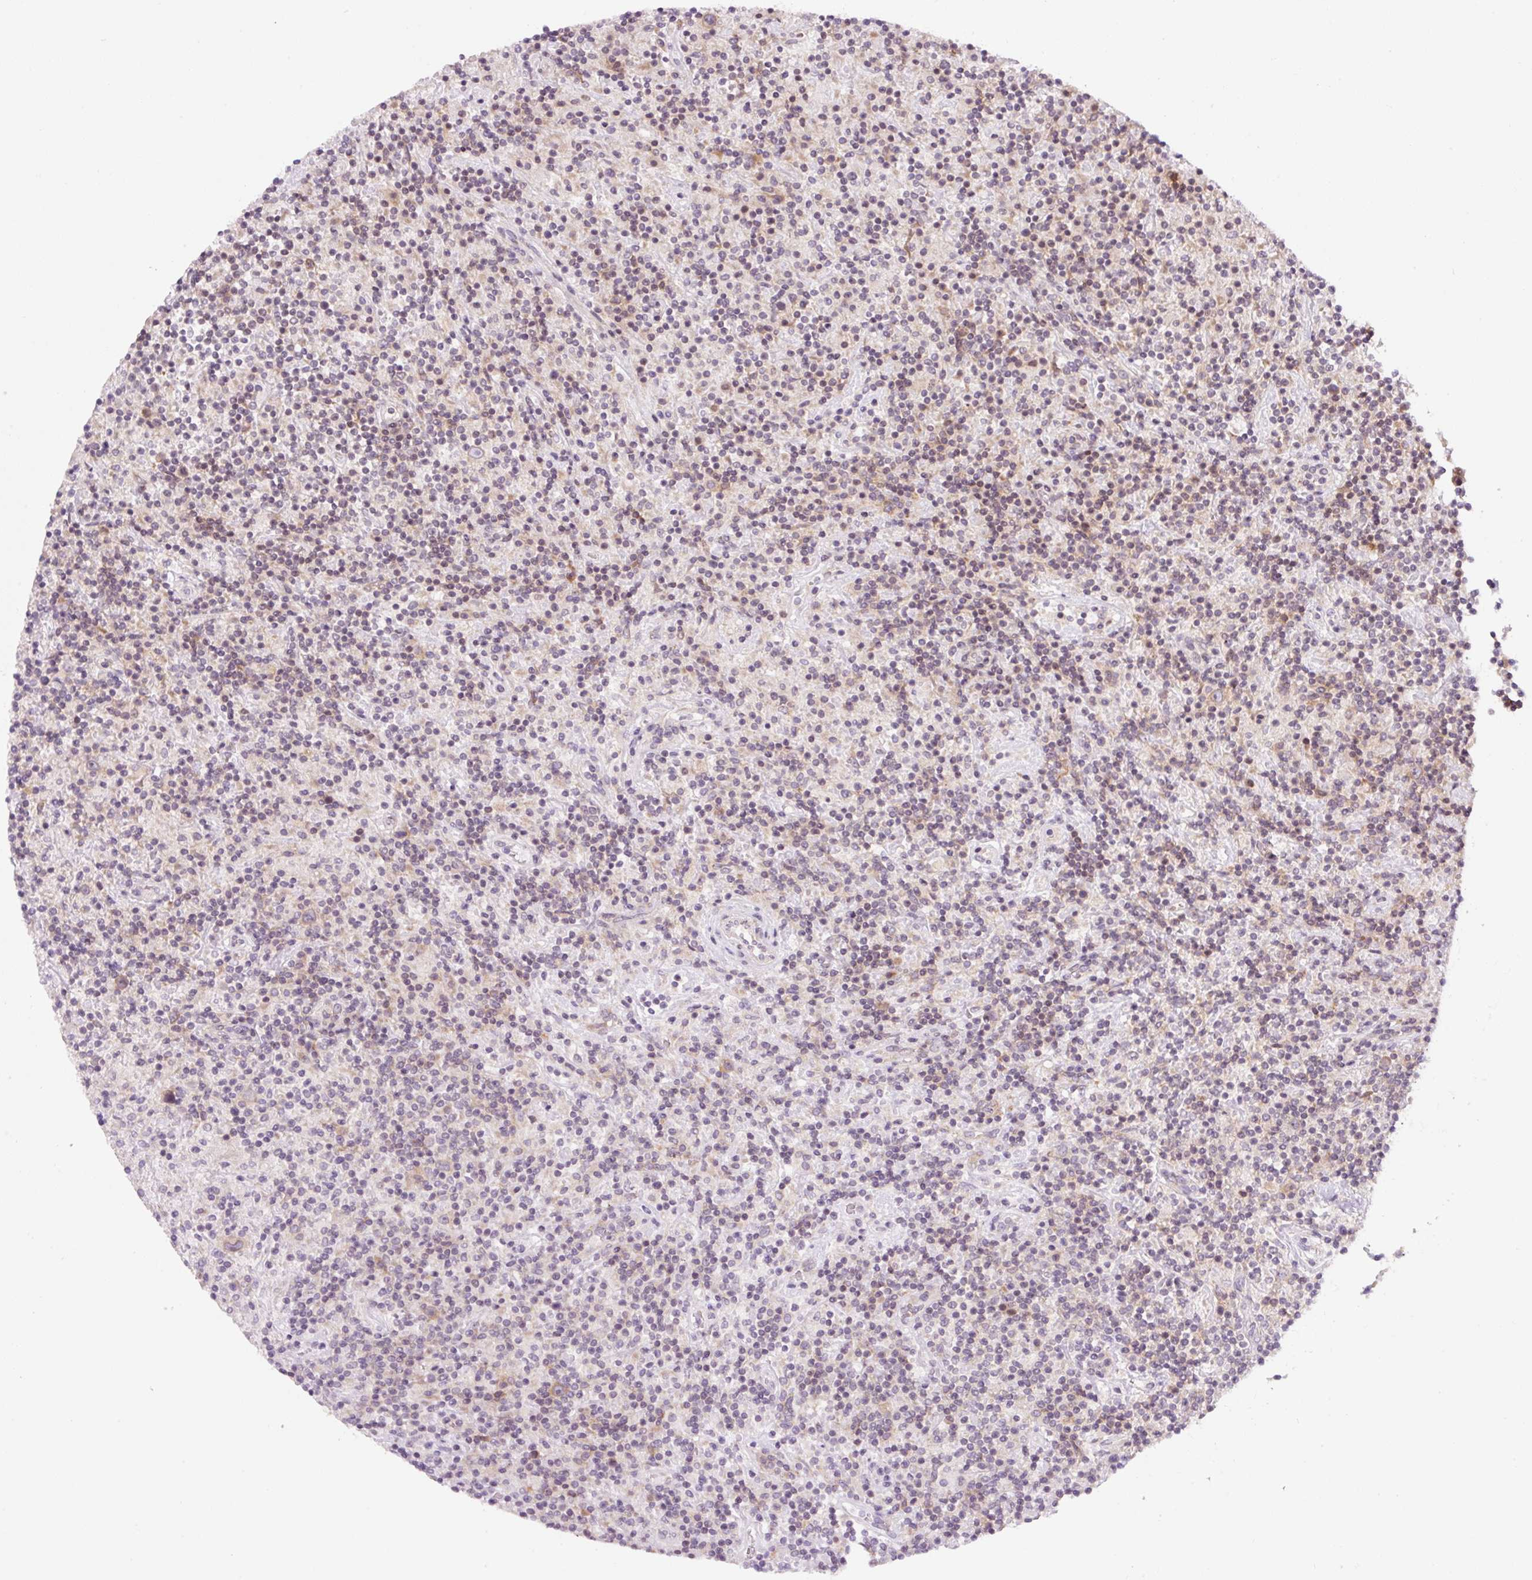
{"staining": {"intensity": "negative", "quantity": "none", "location": "none"}, "tissue": "lymphoma", "cell_type": "Tumor cells", "image_type": "cancer", "snomed": [{"axis": "morphology", "description": "Hodgkin's disease, NOS"}, {"axis": "topography", "description": "Lymph node"}], "caption": "Tumor cells show no significant positivity in lymphoma. Brightfield microscopy of immunohistochemistry stained with DAB (3,3'-diaminobenzidine) (brown) and hematoxylin (blue), captured at high magnification.", "gene": "RPL41", "patient": {"sex": "male", "age": 70}}